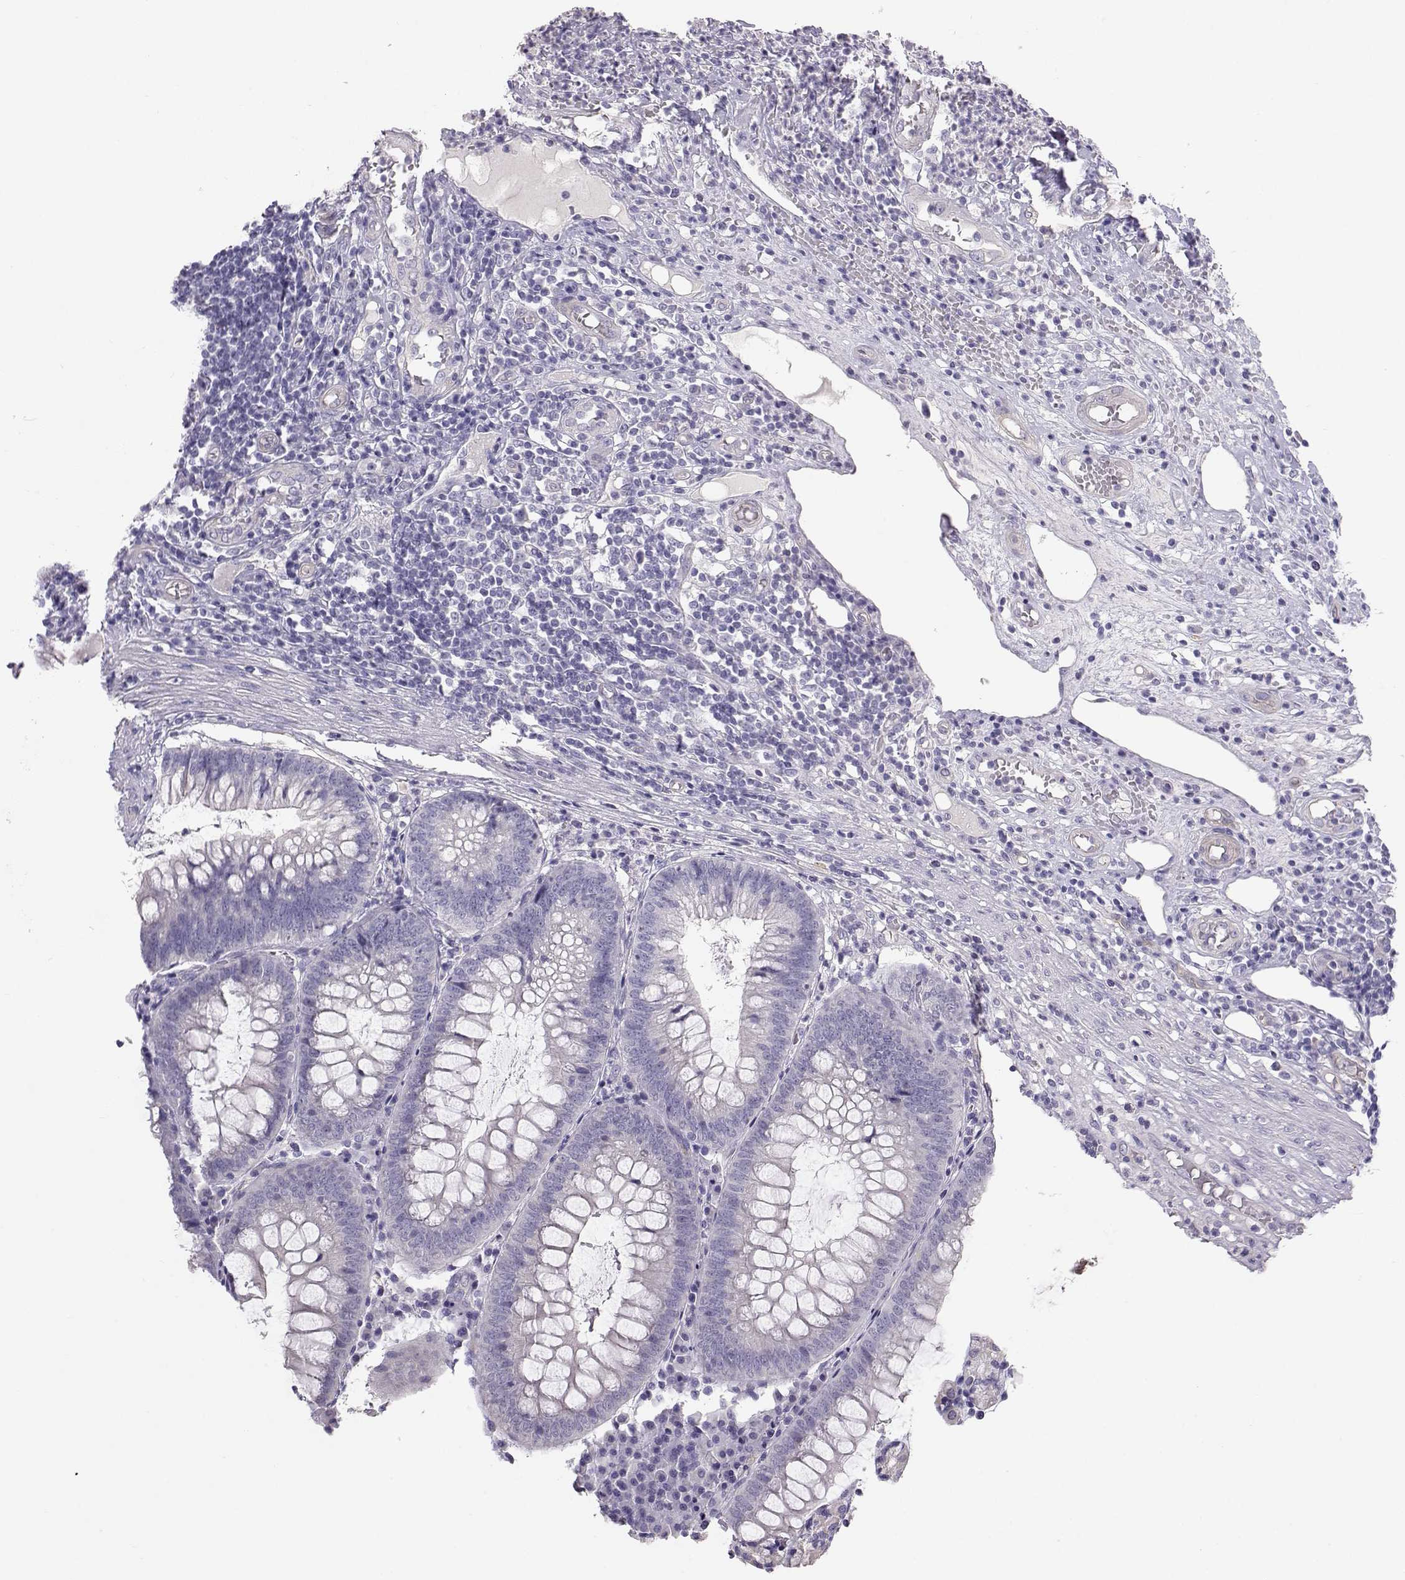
{"staining": {"intensity": "negative", "quantity": "none", "location": "none"}, "tissue": "appendix", "cell_type": "Glandular cells", "image_type": "normal", "snomed": [{"axis": "morphology", "description": "Normal tissue, NOS"}, {"axis": "morphology", "description": "Inflammation, NOS"}, {"axis": "topography", "description": "Appendix"}], "caption": "DAB immunohistochemical staining of normal appendix exhibits no significant positivity in glandular cells. (DAB (3,3'-diaminobenzidine) immunohistochemistry visualized using brightfield microscopy, high magnification).", "gene": "ENDOU", "patient": {"sex": "male", "age": 16}}